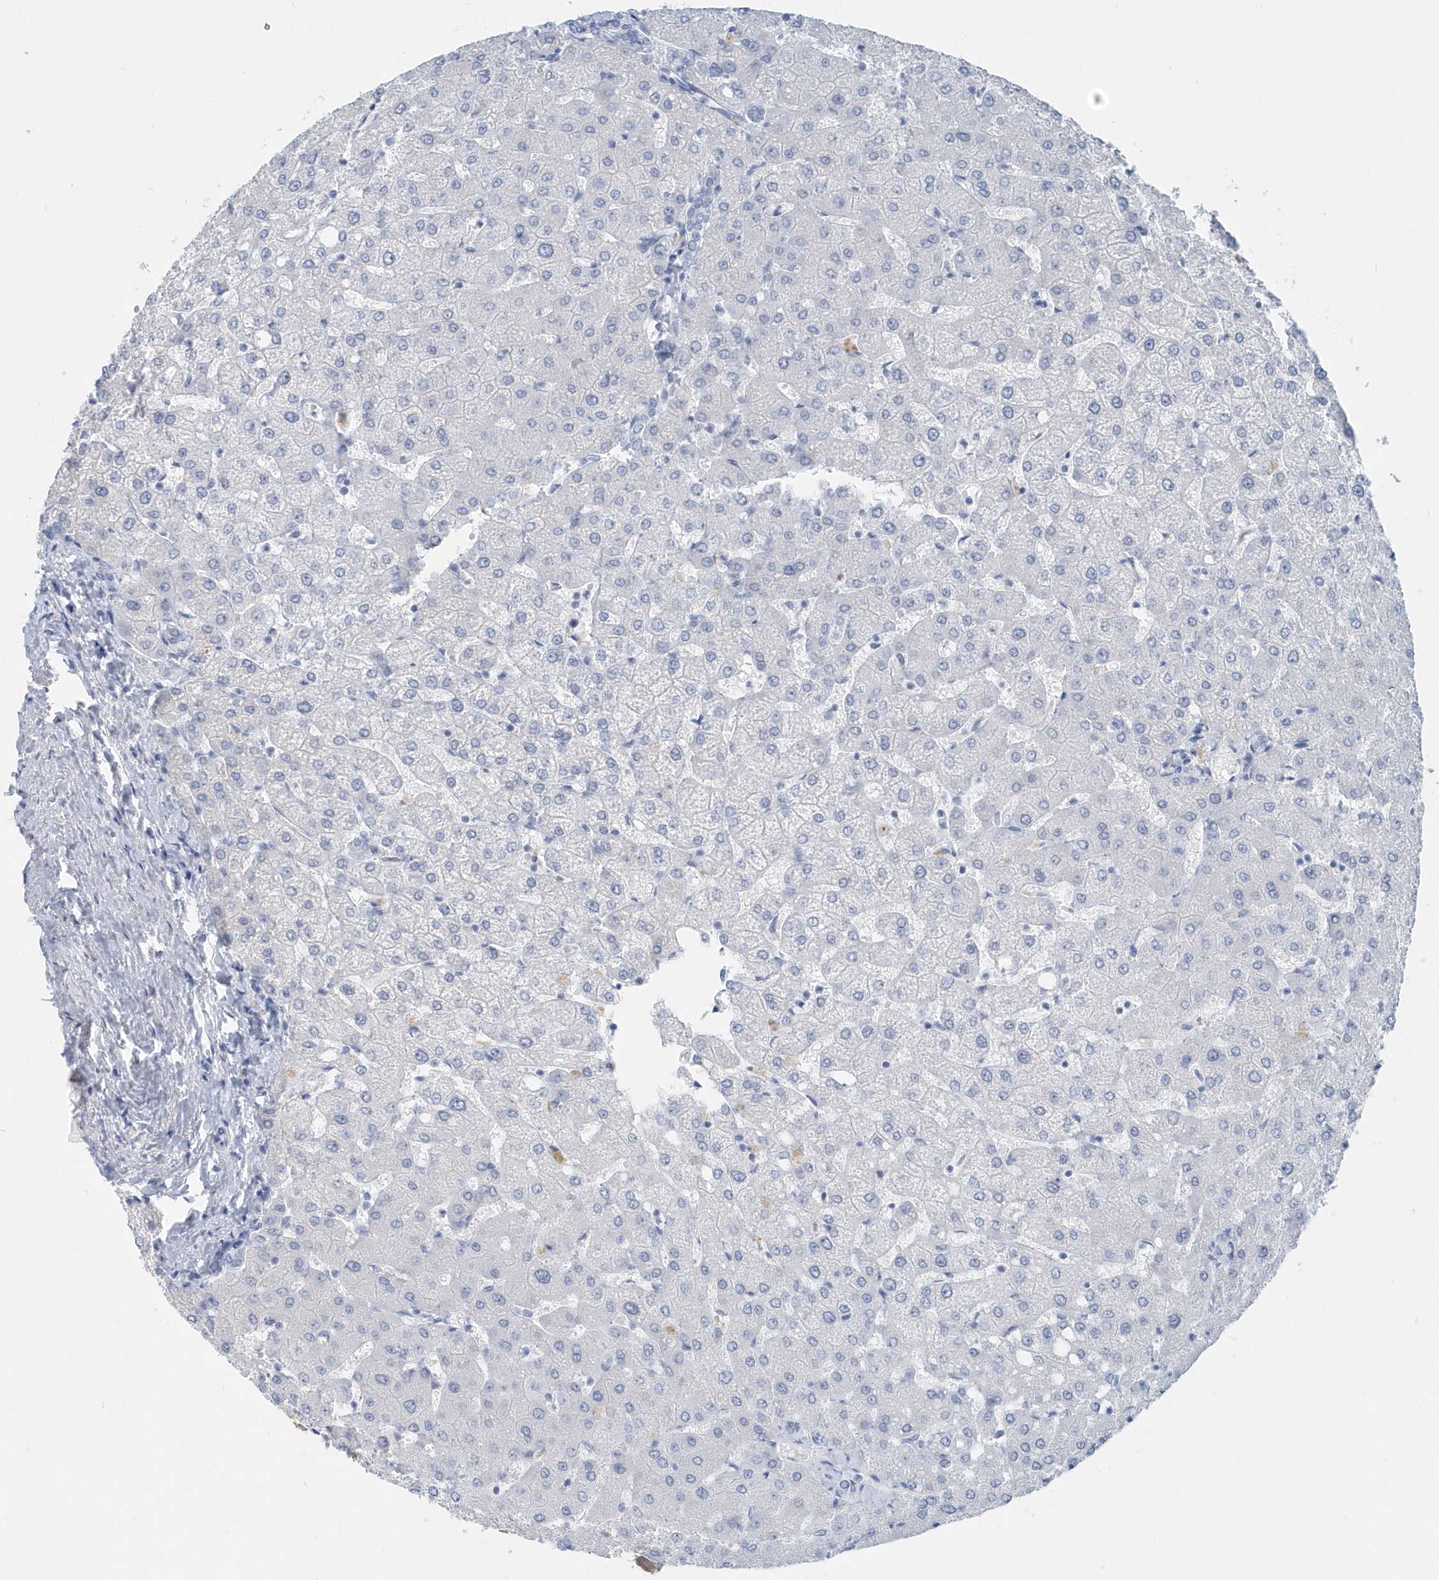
{"staining": {"intensity": "negative", "quantity": "none", "location": "none"}, "tissue": "liver", "cell_type": "Cholangiocytes", "image_type": "normal", "snomed": [{"axis": "morphology", "description": "Normal tissue, NOS"}, {"axis": "topography", "description": "Liver"}], "caption": "An image of liver stained for a protein displays no brown staining in cholangiocytes. (Brightfield microscopy of DAB (3,3'-diaminobenzidine) immunohistochemistry at high magnification).", "gene": "PTPRO", "patient": {"sex": "female", "age": 54}}